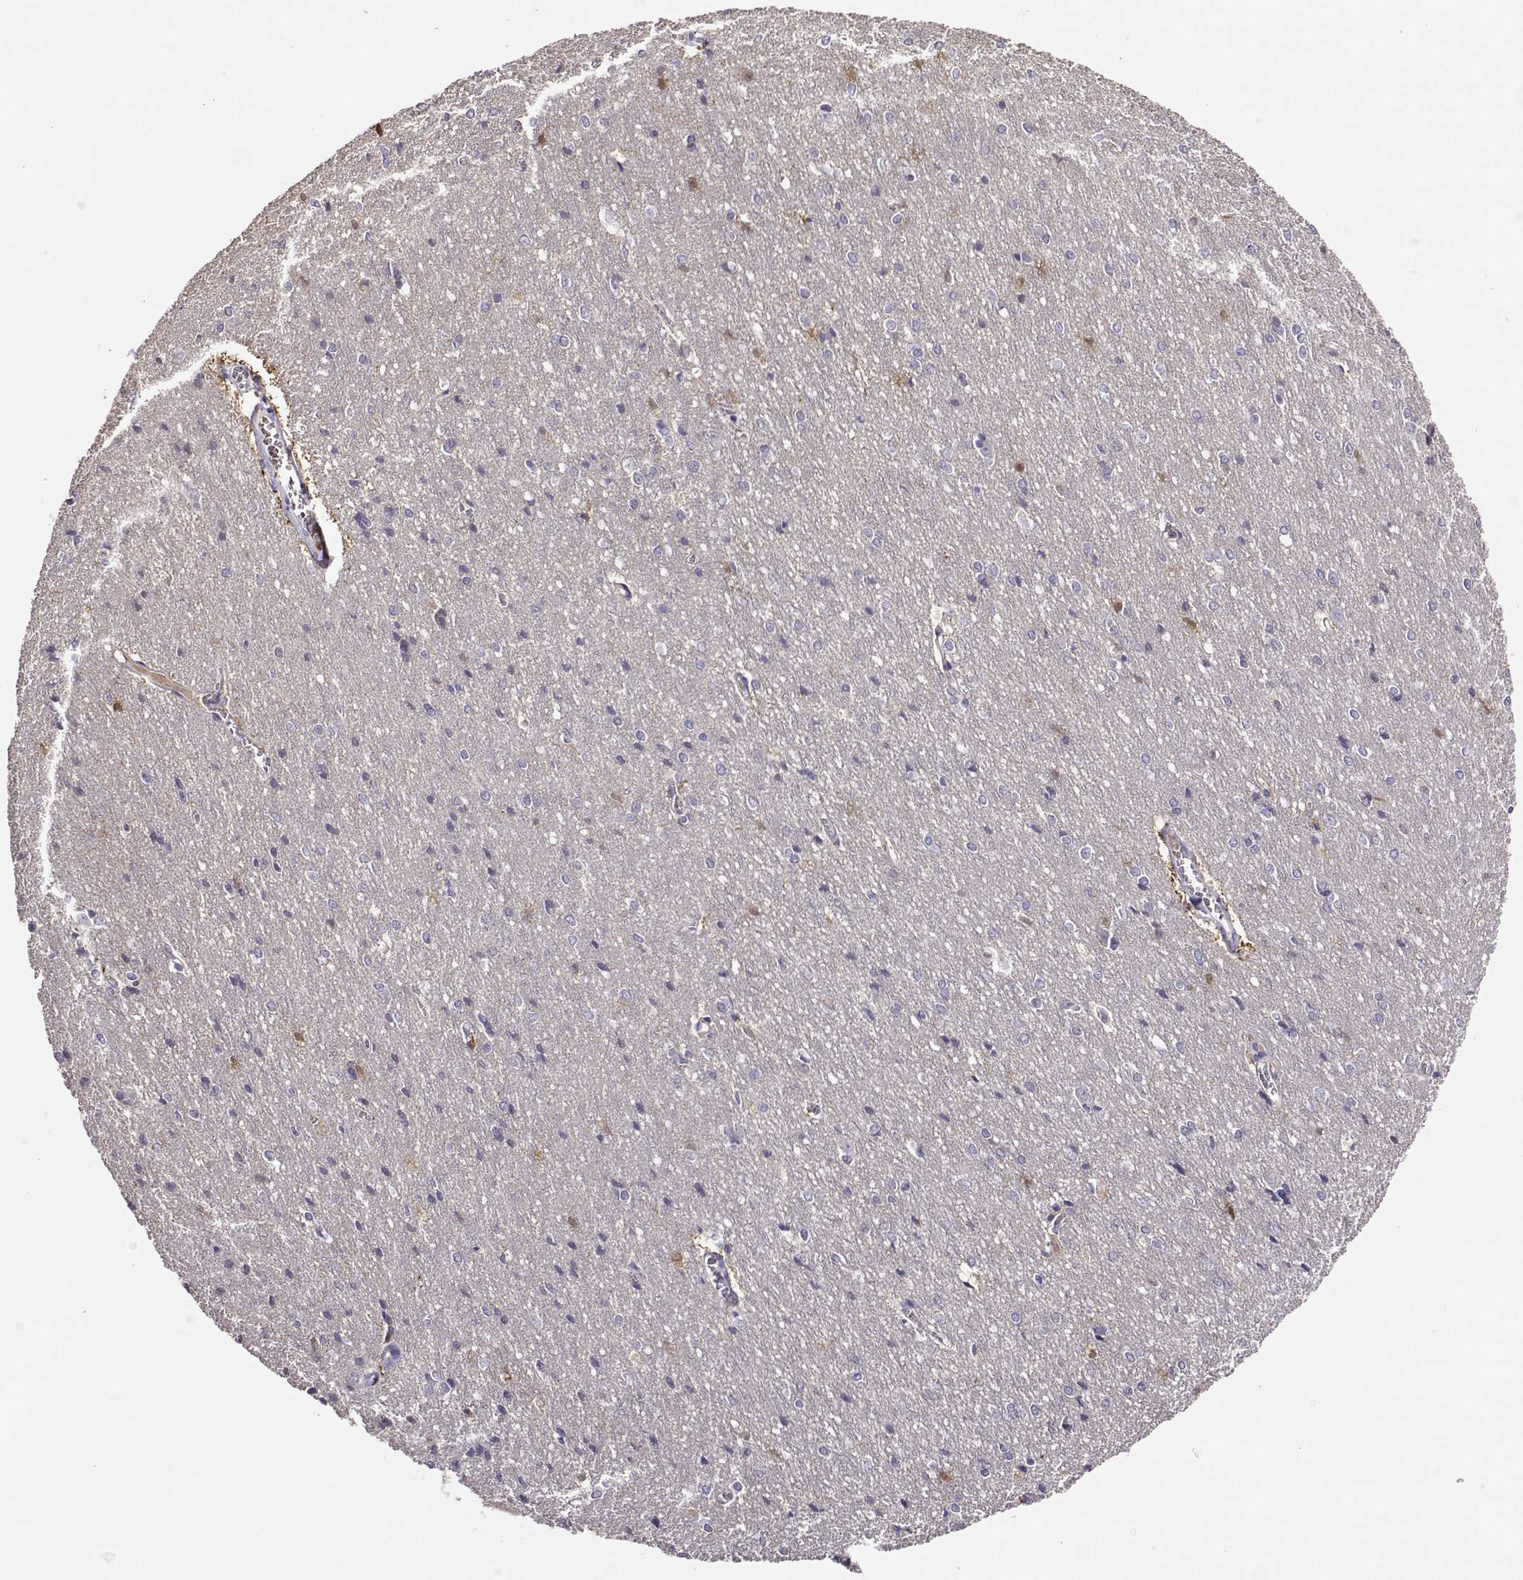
{"staining": {"intensity": "negative", "quantity": "none", "location": "none"}, "tissue": "cerebral cortex", "cell_type": "Endothelial cells", "image_type": "normal", "snomed": [{"axis": "morphology", "description": "Normal tissue, NOS"}, {"axis": "topography", "description": "Cerebral cortex"}], "caption": "The histopathology image displays no staining of endothelial cells in unremarkable cerebral cortex.", "gene": "LINGO1", "patient": {"sex": "male", "age": 37}}